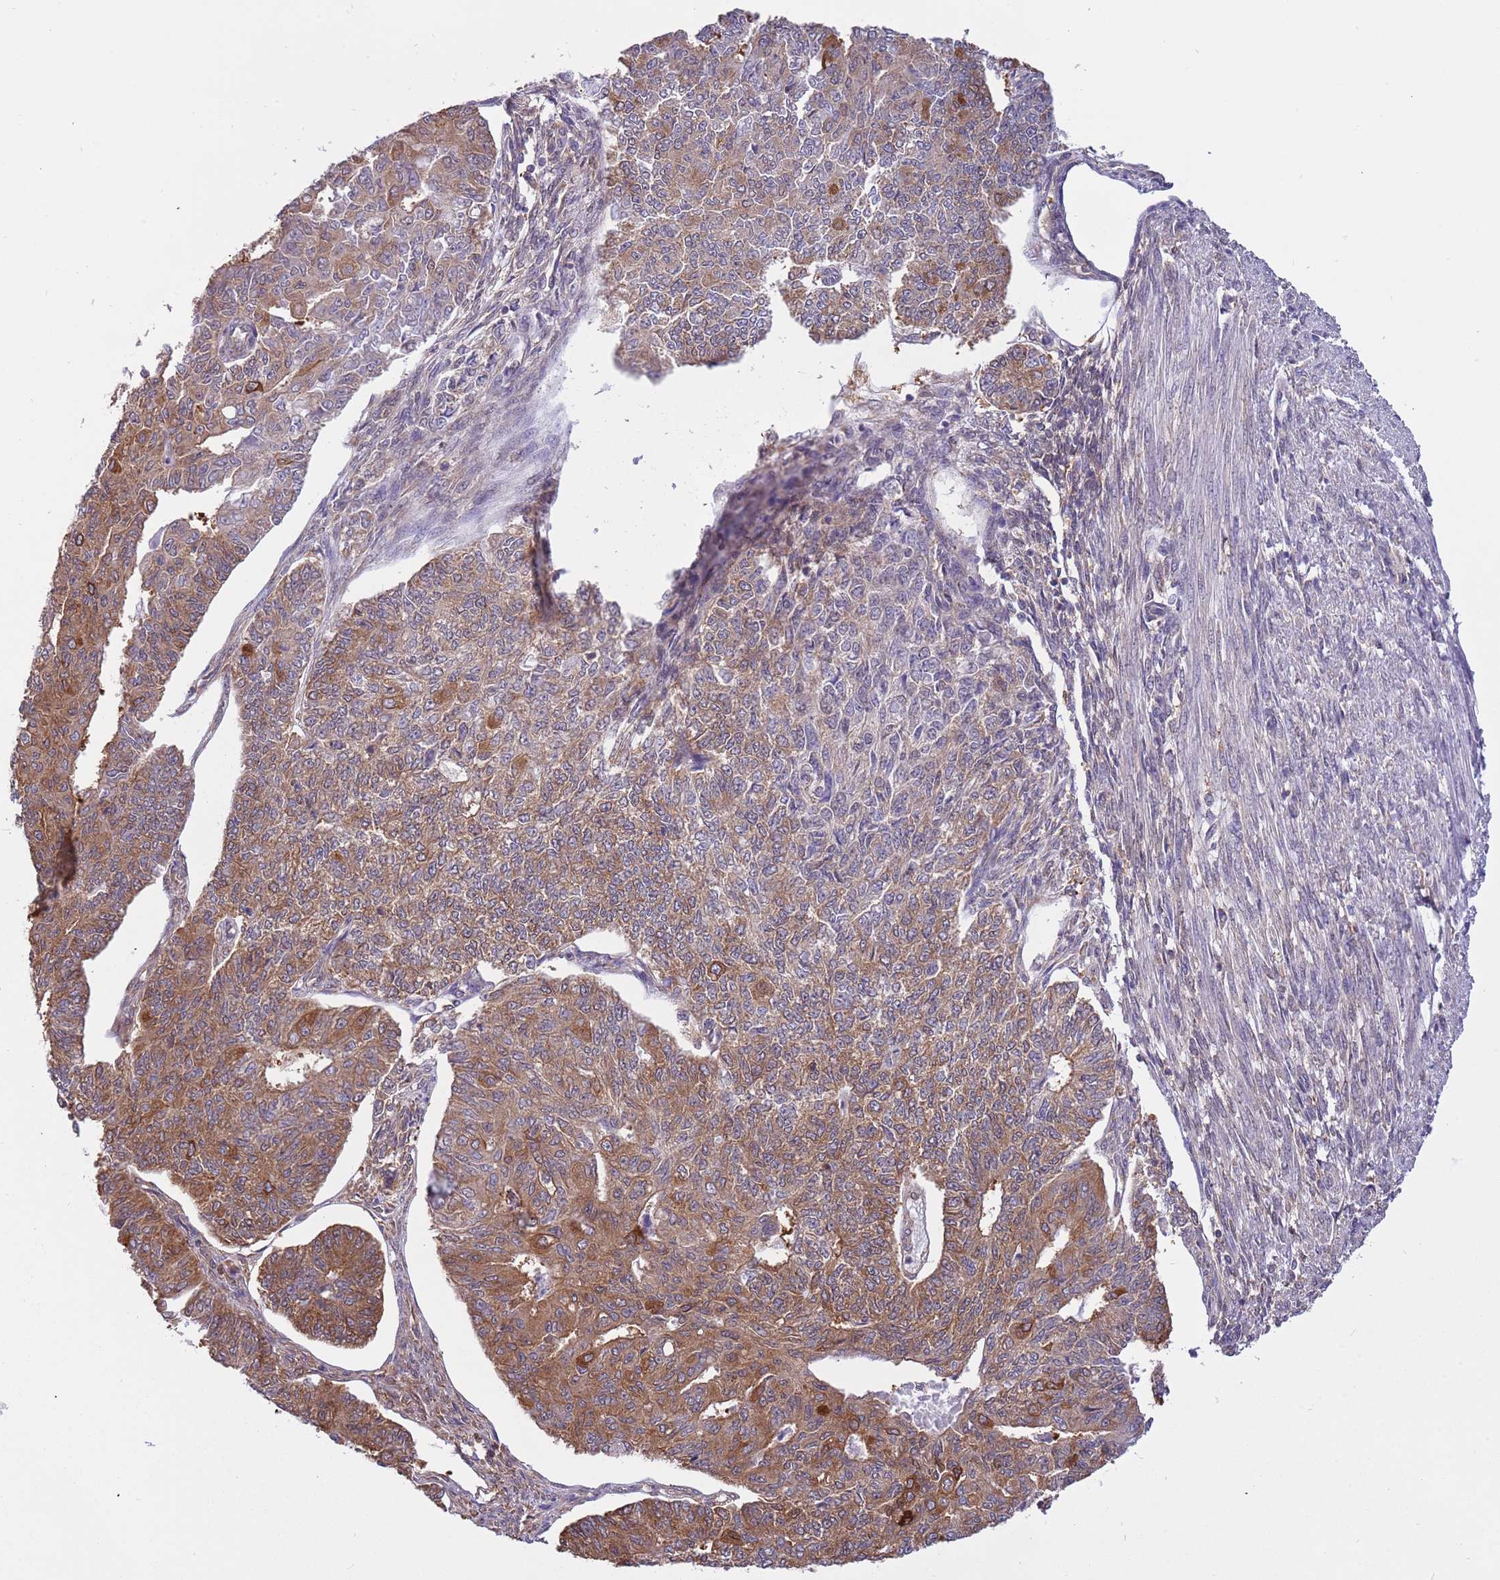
{"staining": {"intensity": "moderate", "quantity": ">75%", "location": "cytoplasmic/membranous"}, "tissue": "endometrial cancer", "cell_type": "Tumor cells", "image_type": "cancer", "snomed": [{"axis": "morphology", "description": "Adenocarcinoma, NOS"}, {"axis": "topography", "description": "Endometrium"}], "caption": "A brown stain labels moderate cytoplasmic/membranous positivity of a protein in endometrial cancer tumor cells.", "gene": "STIP1", "patient": {"sex": "female", "age": 32}}